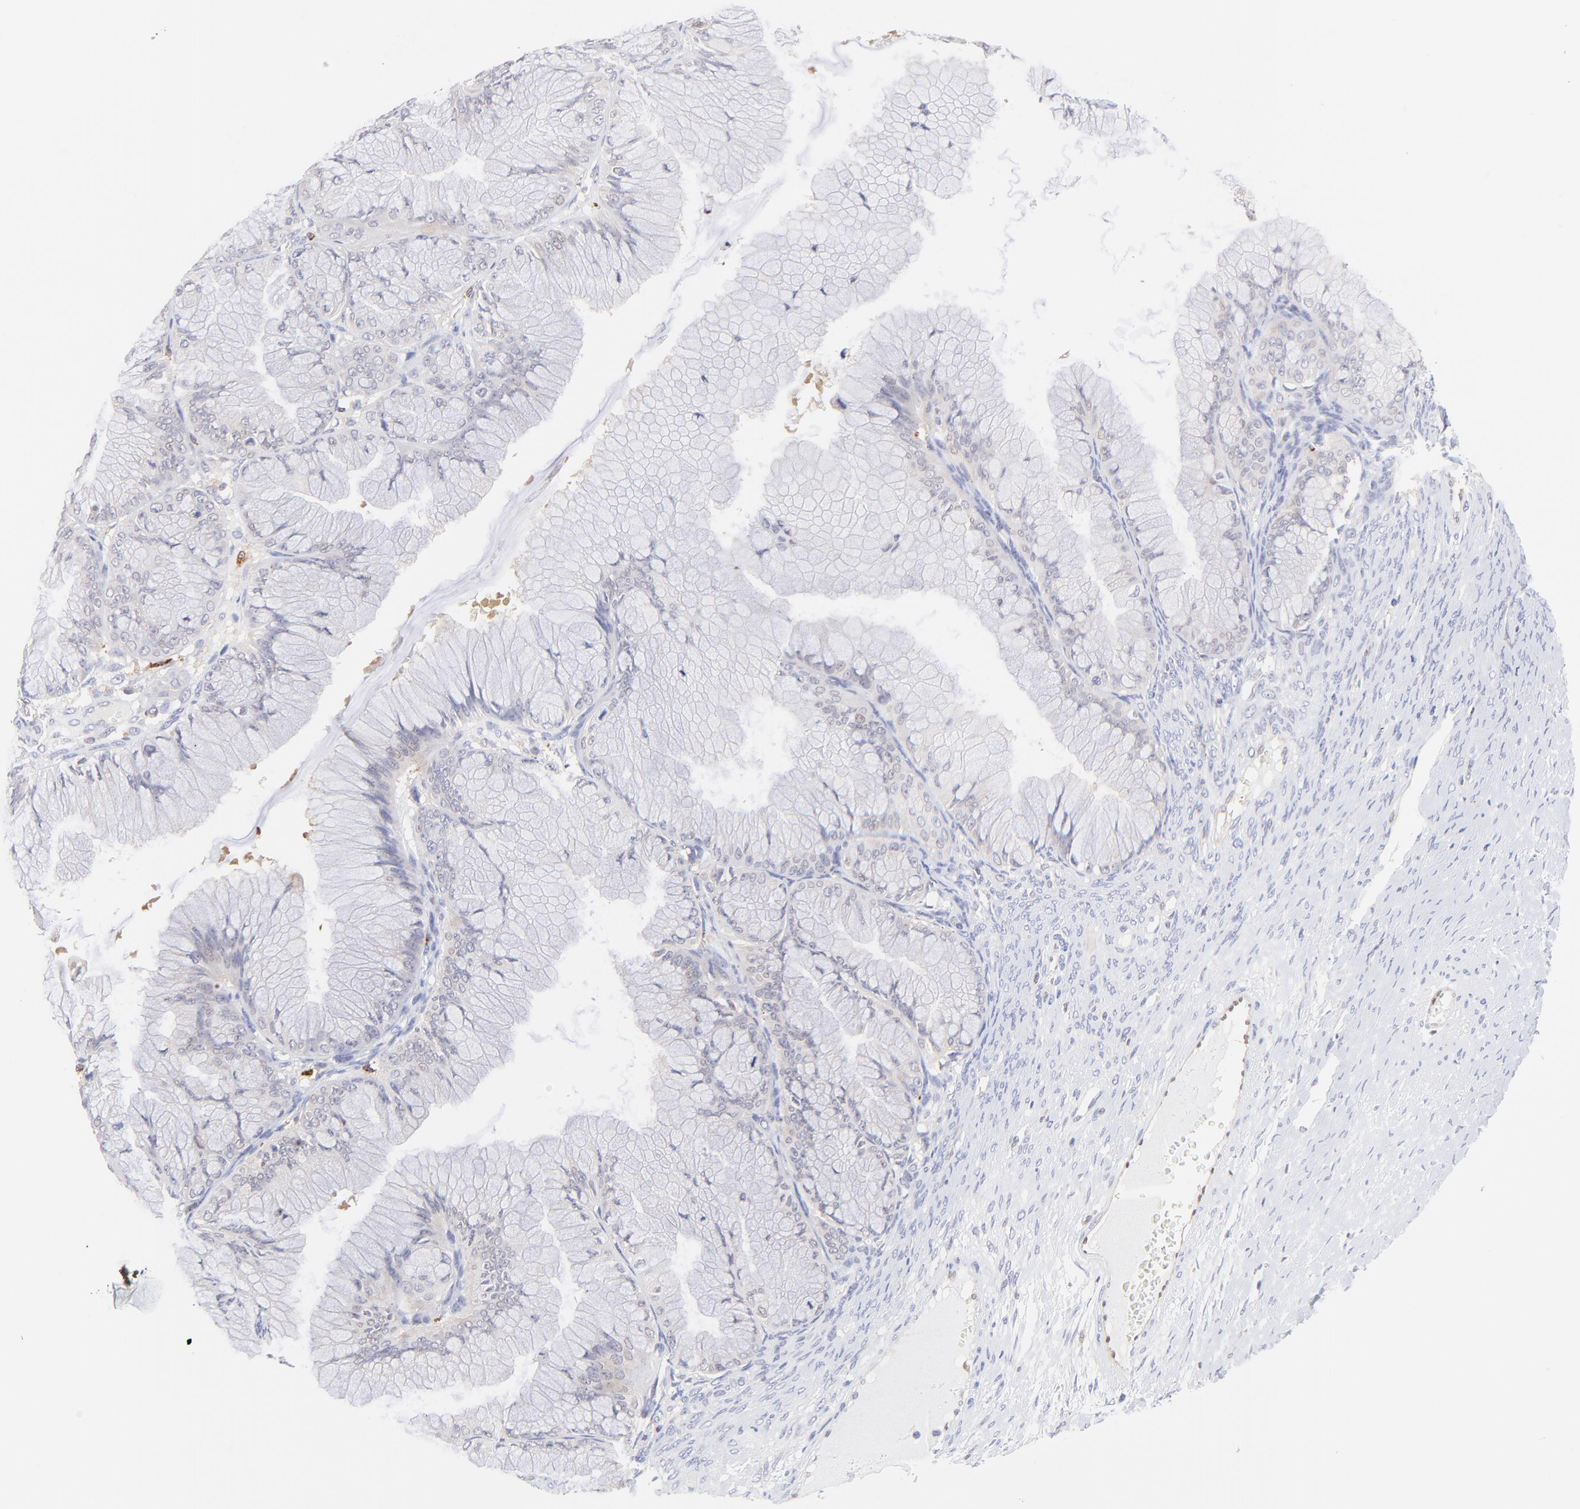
{"staining": {"intensity": "negative", "quantity": "none", "location": "none"}, "tissue": "ovarian cancer", "cell_type": "Tumor cells", "image_type": "cancer", "snomed": [{"axis": "morphology", "description": "Cystadenocarcinoma, mucinous, NOS"}, {"axis": "topography", "description": "Ovary"}], "caption": "Tumor cells show no significant protein staining in mucinous cystadenocarcinoma (ovarian).", "gene": "HYAL1", "patient": {"sex": "female", "age": 63}}